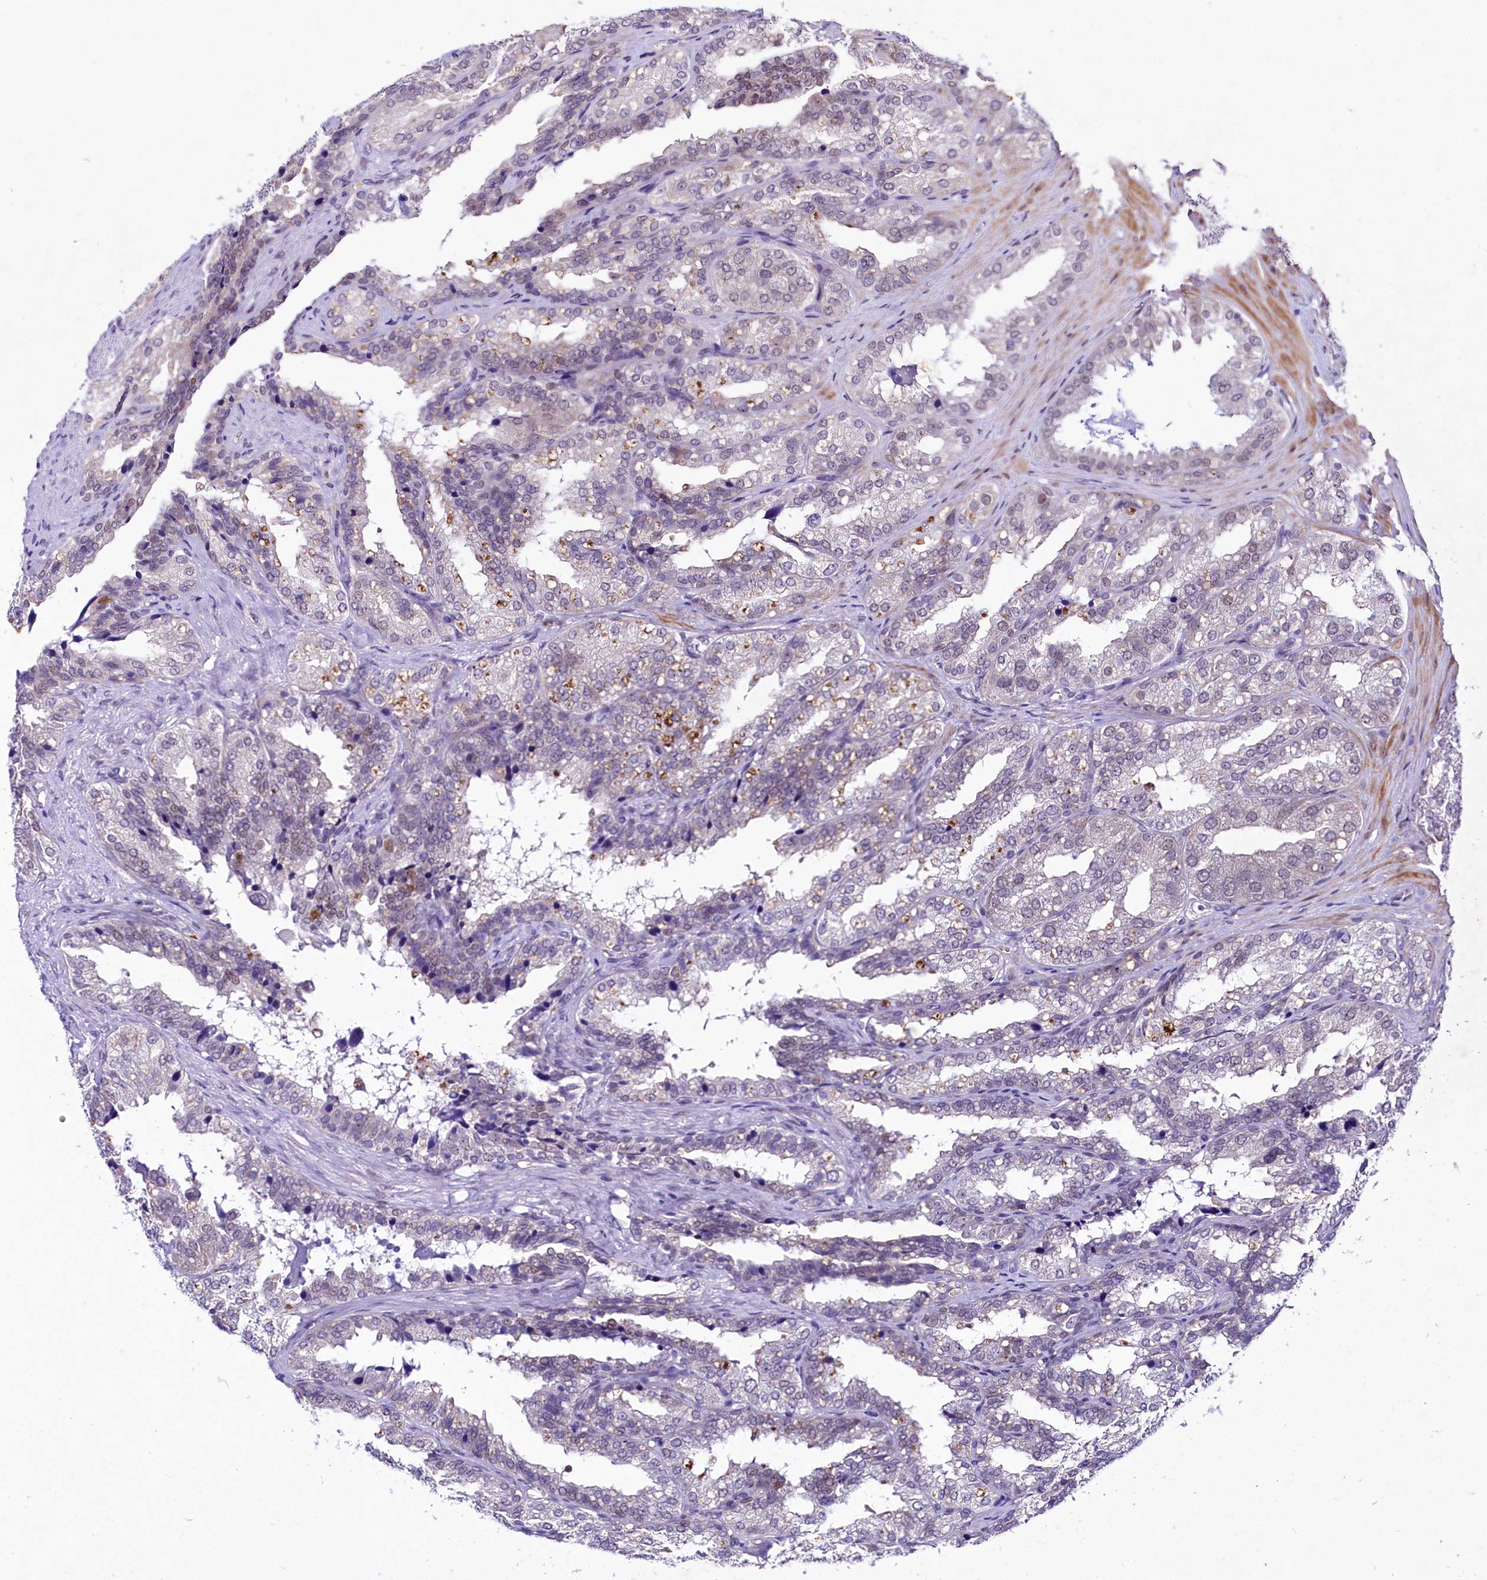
{"staining": {"intensity": "negative", "quantity": "none", "location": "none"}, "tissue": "seminal vesicle", "cell_type": "Glandular cells", "image_type": "normal", "snomed": [{"axis": "morphology", "description": "Normal tissue, NOS"}, {"axis": "topography", "description": "Prostate"}, {"axis": "topography", "description": "Seminal veicle"}], "caption": "This is an immunohistochemistry (IHC) image of unremarkable seminal vesicle. There is no expression in glandular cells.", "gene": "LEUTX", "patient": {"sex": "male", "age": 51}}